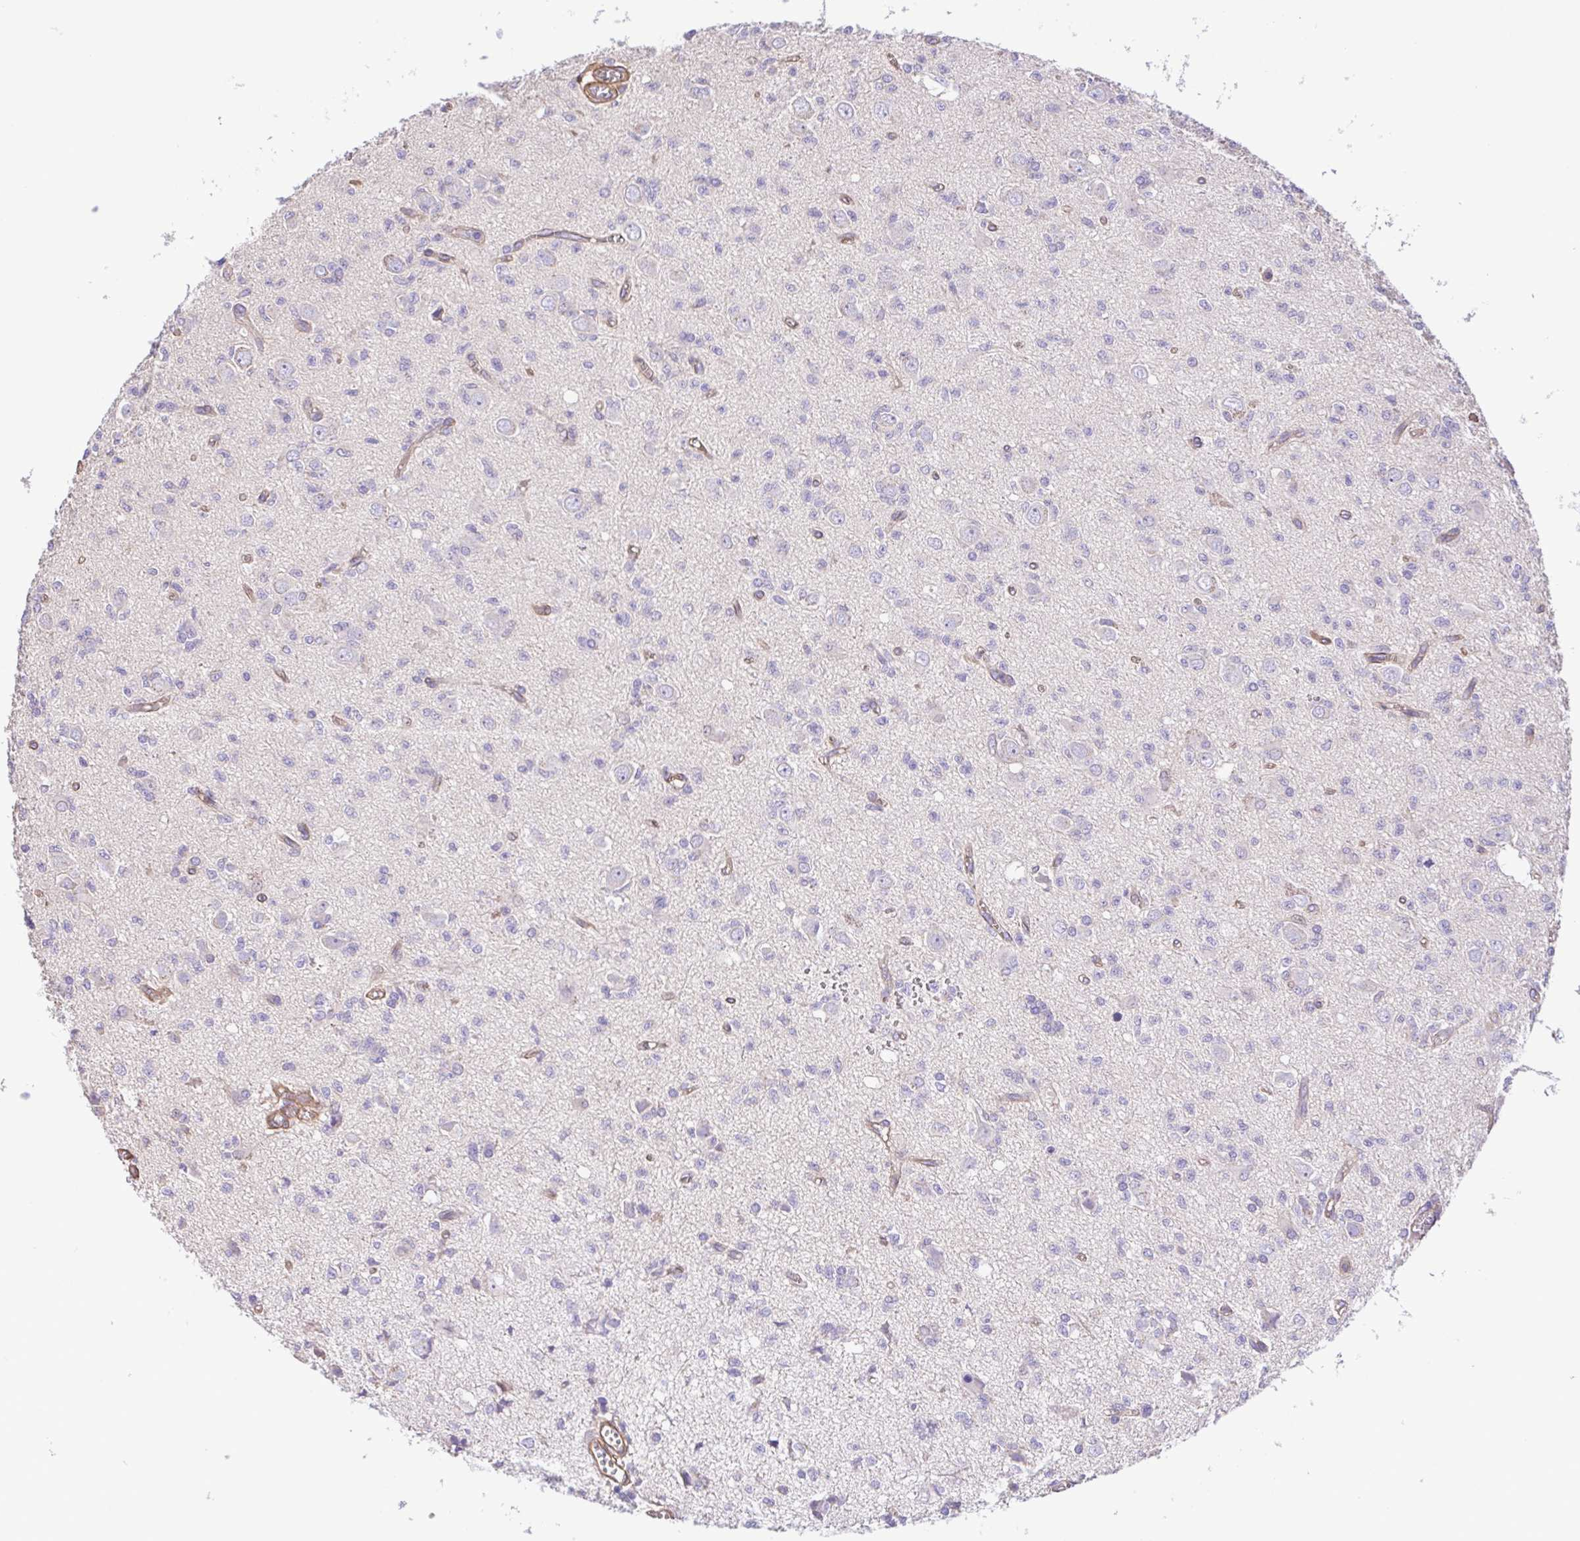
{"staining": {"intensity": "negative", "quantity": "none", "location": "none"}, "tissue": "glioma", "cell_type": "Tumor cells", "image_type": "cancer", "snomed": [{"axis": "morphology", "description": "Glioma, malignant, Low grade"}, {"axis": "topography", "description": "Brain"}], "caption": "High magnification brightfield microscopy of glioma stained with DAB (brown) and counterstained with hematoxylin (blue): tumor cells show no significant expression. (Stains: DAB (3,3'-diaminobenzidine) immunohistochemistry (IHC) with hematoxylin counter stain, Microscopy: brightfield microscopy at high magnification).", "gene": "FLT1", "patient": {"sex": "male", "age": 64}}